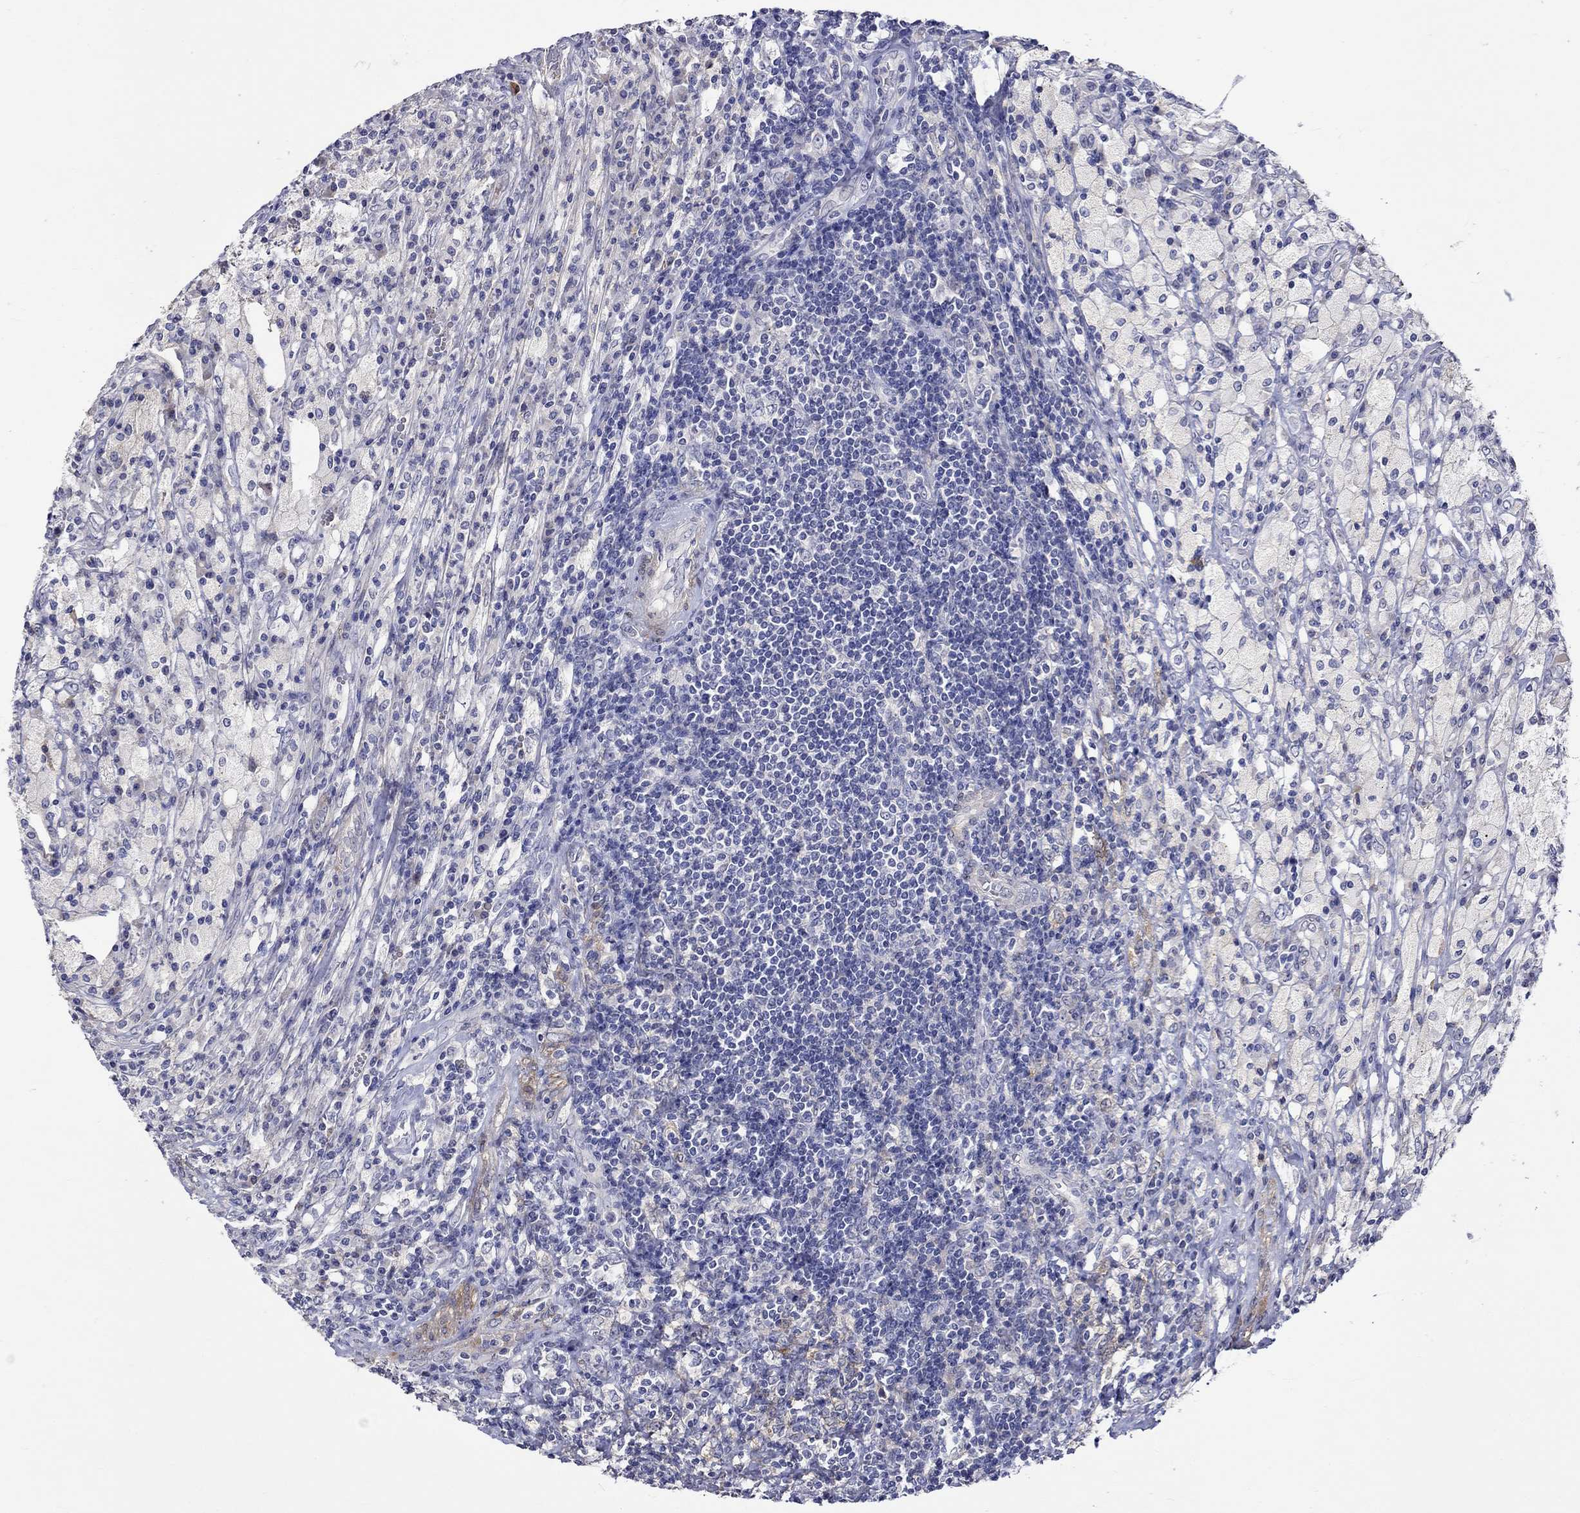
{"staining": {"intensity": "negative", "quantity": "none", "location": "none"}, "tissue": "testis cancer", "cell_type": "Tumor cells", "image_type": "cancer", "snomed": [{"axis": "morphology", "description": "Necrosis, NOS"}, {"axis": "morphology", "description": "Carcinoma, Embryonal, NOS"}, {"axis": "topography", "description": "Testis"}], "caption": "Testis cancer (embryonal carcinoma) stained for a protein using immunohistochemistry (IHC) exhibits no expression tumor cells.", "gene": "CRYAB", "patient": {"sex": "male", "age": 19}}